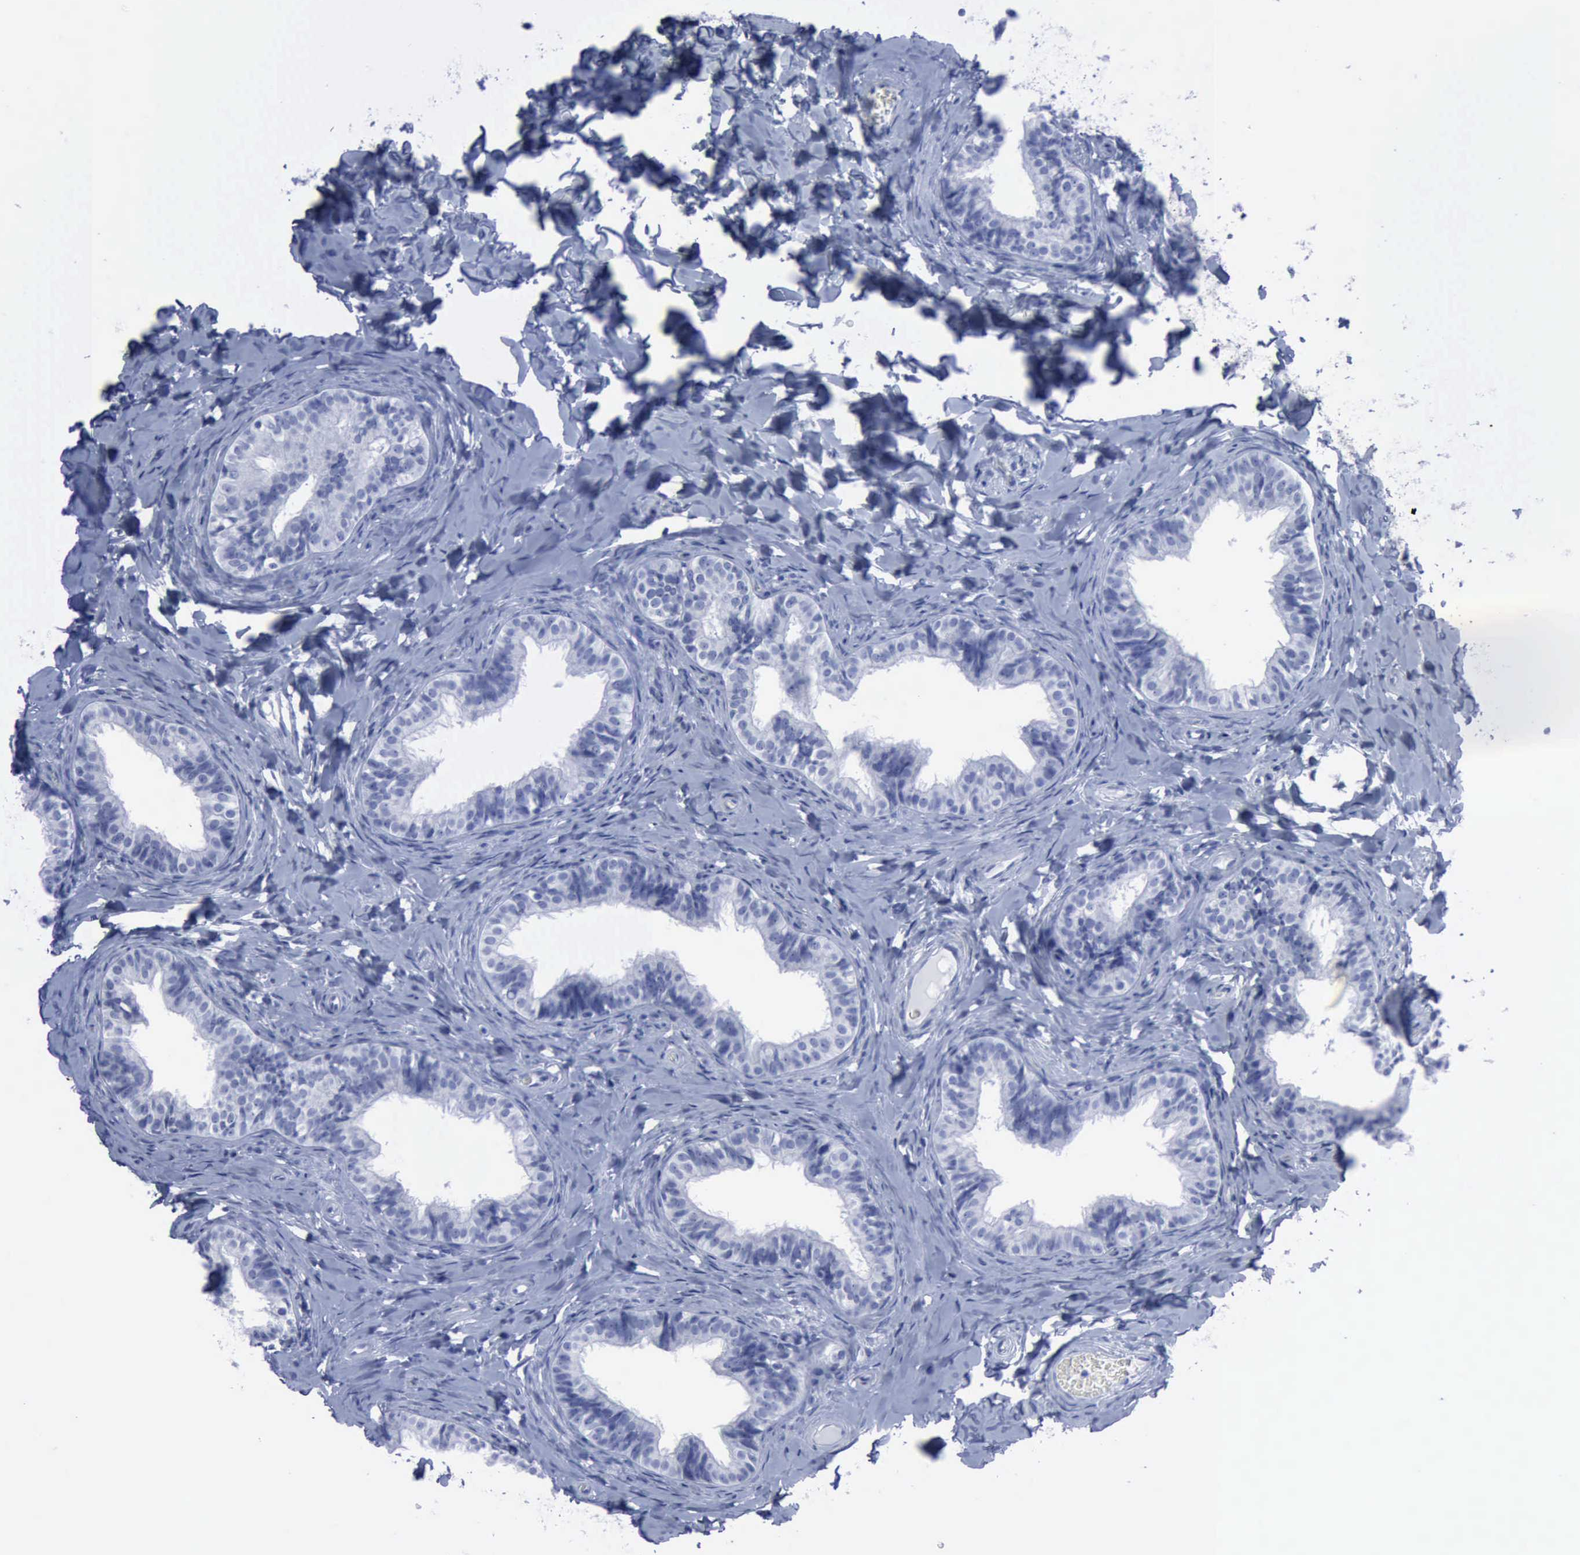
{"staining": {"intensity": "strong", "quantity": "<25%", "location": "nuclear"}, "tissue": "epididymis", "cell_type": "Glandular cells", "image_type": "normal", "snomed": [{"axis": "morphology", "description": "Normal tissue, NOS"}, {"axis": "topography", "description": "Epididymis"}], "caption": "Strong nuclear protein positivity is present in approximately <25% of glandular cells in epididymis. (DAB IHC, brown staining for protein, blue staining for nuclei).", "gene": "CSTA", "patient": {"sex": "male", "age": 26}}